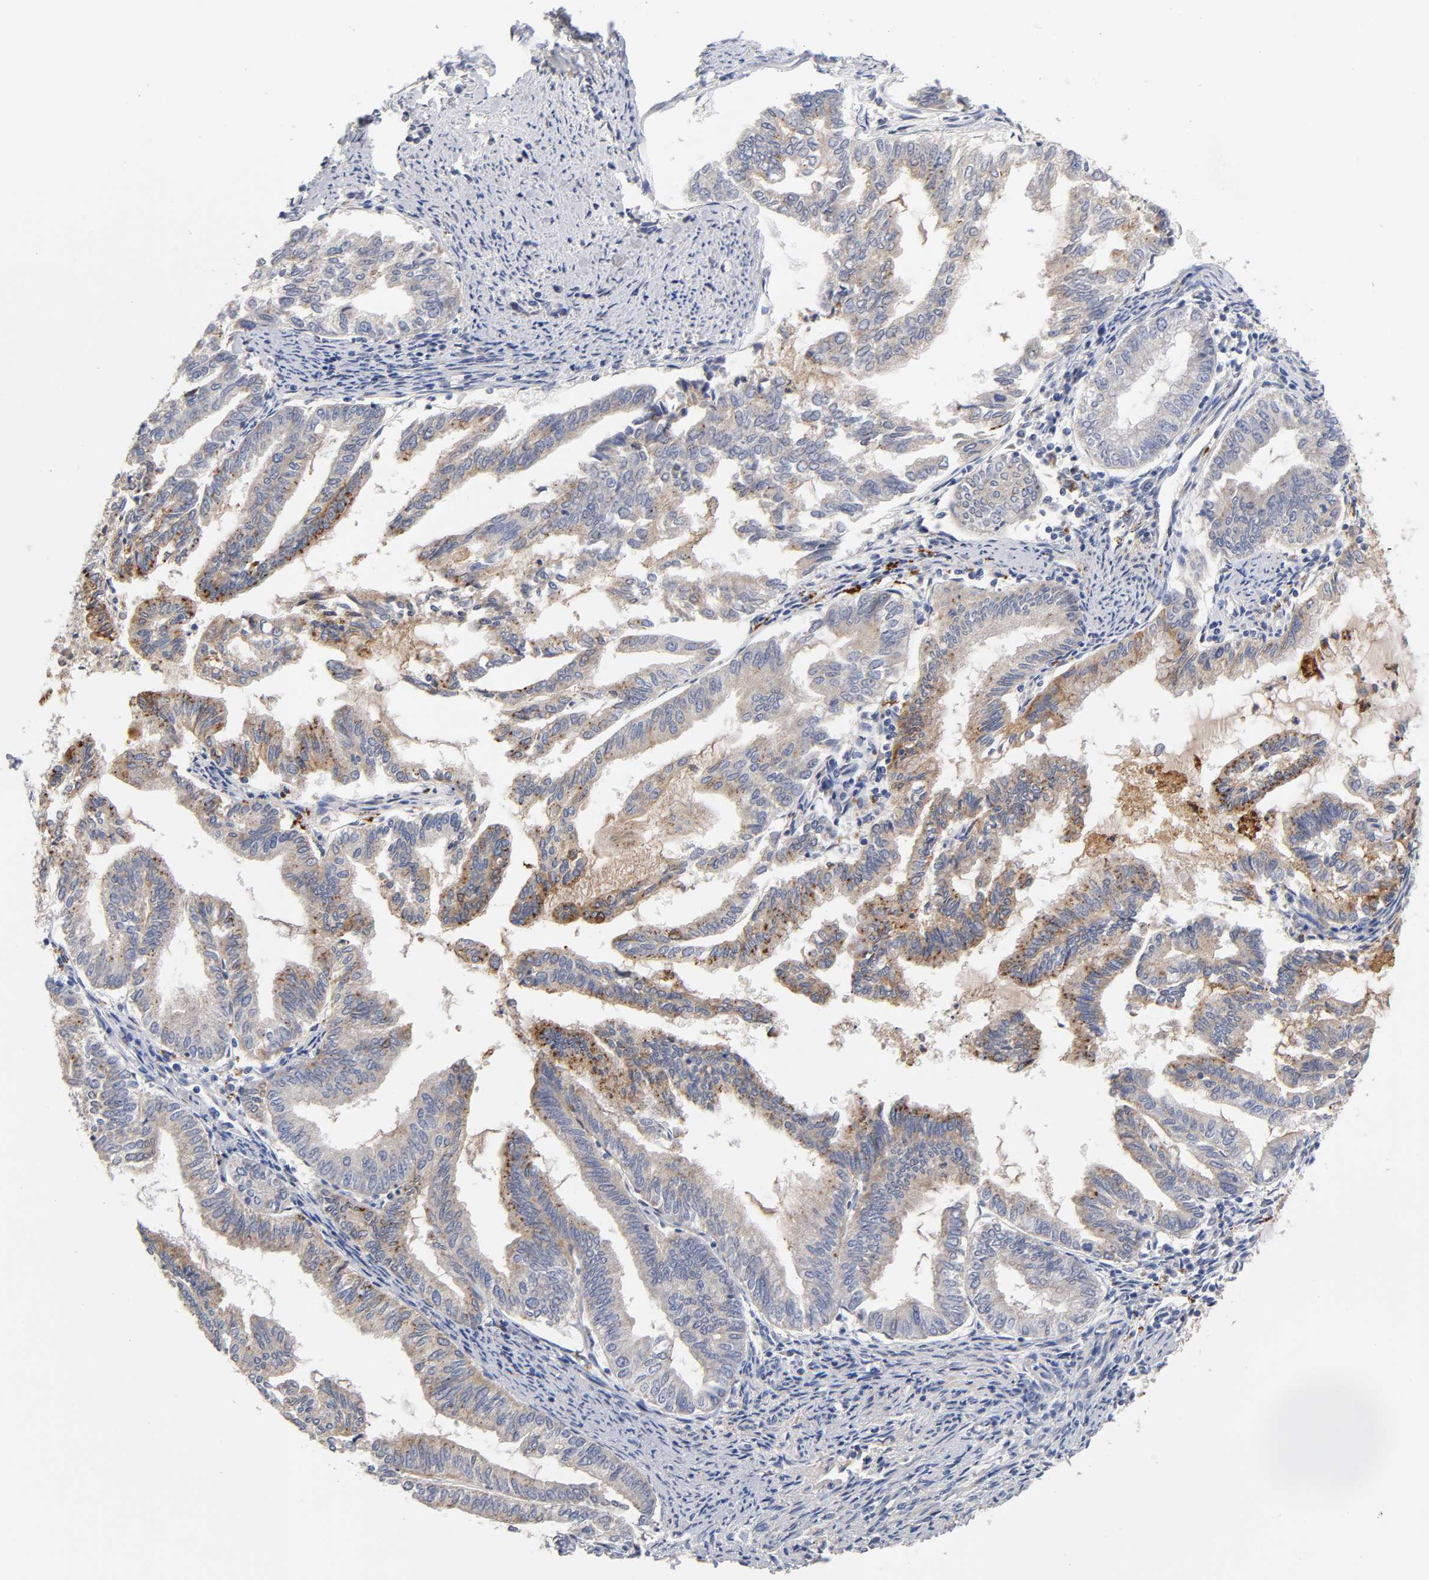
{"staining": {"intensity": "weak", "quantity": ">75%", "location": "cytoplasmic/membranous"}, "tissue": "endometrial cancer", "cell_type": "Tumor cells", "image_type": "cancer", "snomed": [{"axis": "morphology", "description": "Adenocarcinoma, NOS"}, {"axis": "topography", "description": "Endometrium"}], "caption": "High-power microscopy captured an immunohistochemistry (IHC) histopathology image of endometrial adenocarcinoma, revealing weak cytoplasmic/membranous staining in approximately >75% of tumor cells.", "gene": "C17orf75", "patient": {"sex": "female", "age": 79}}